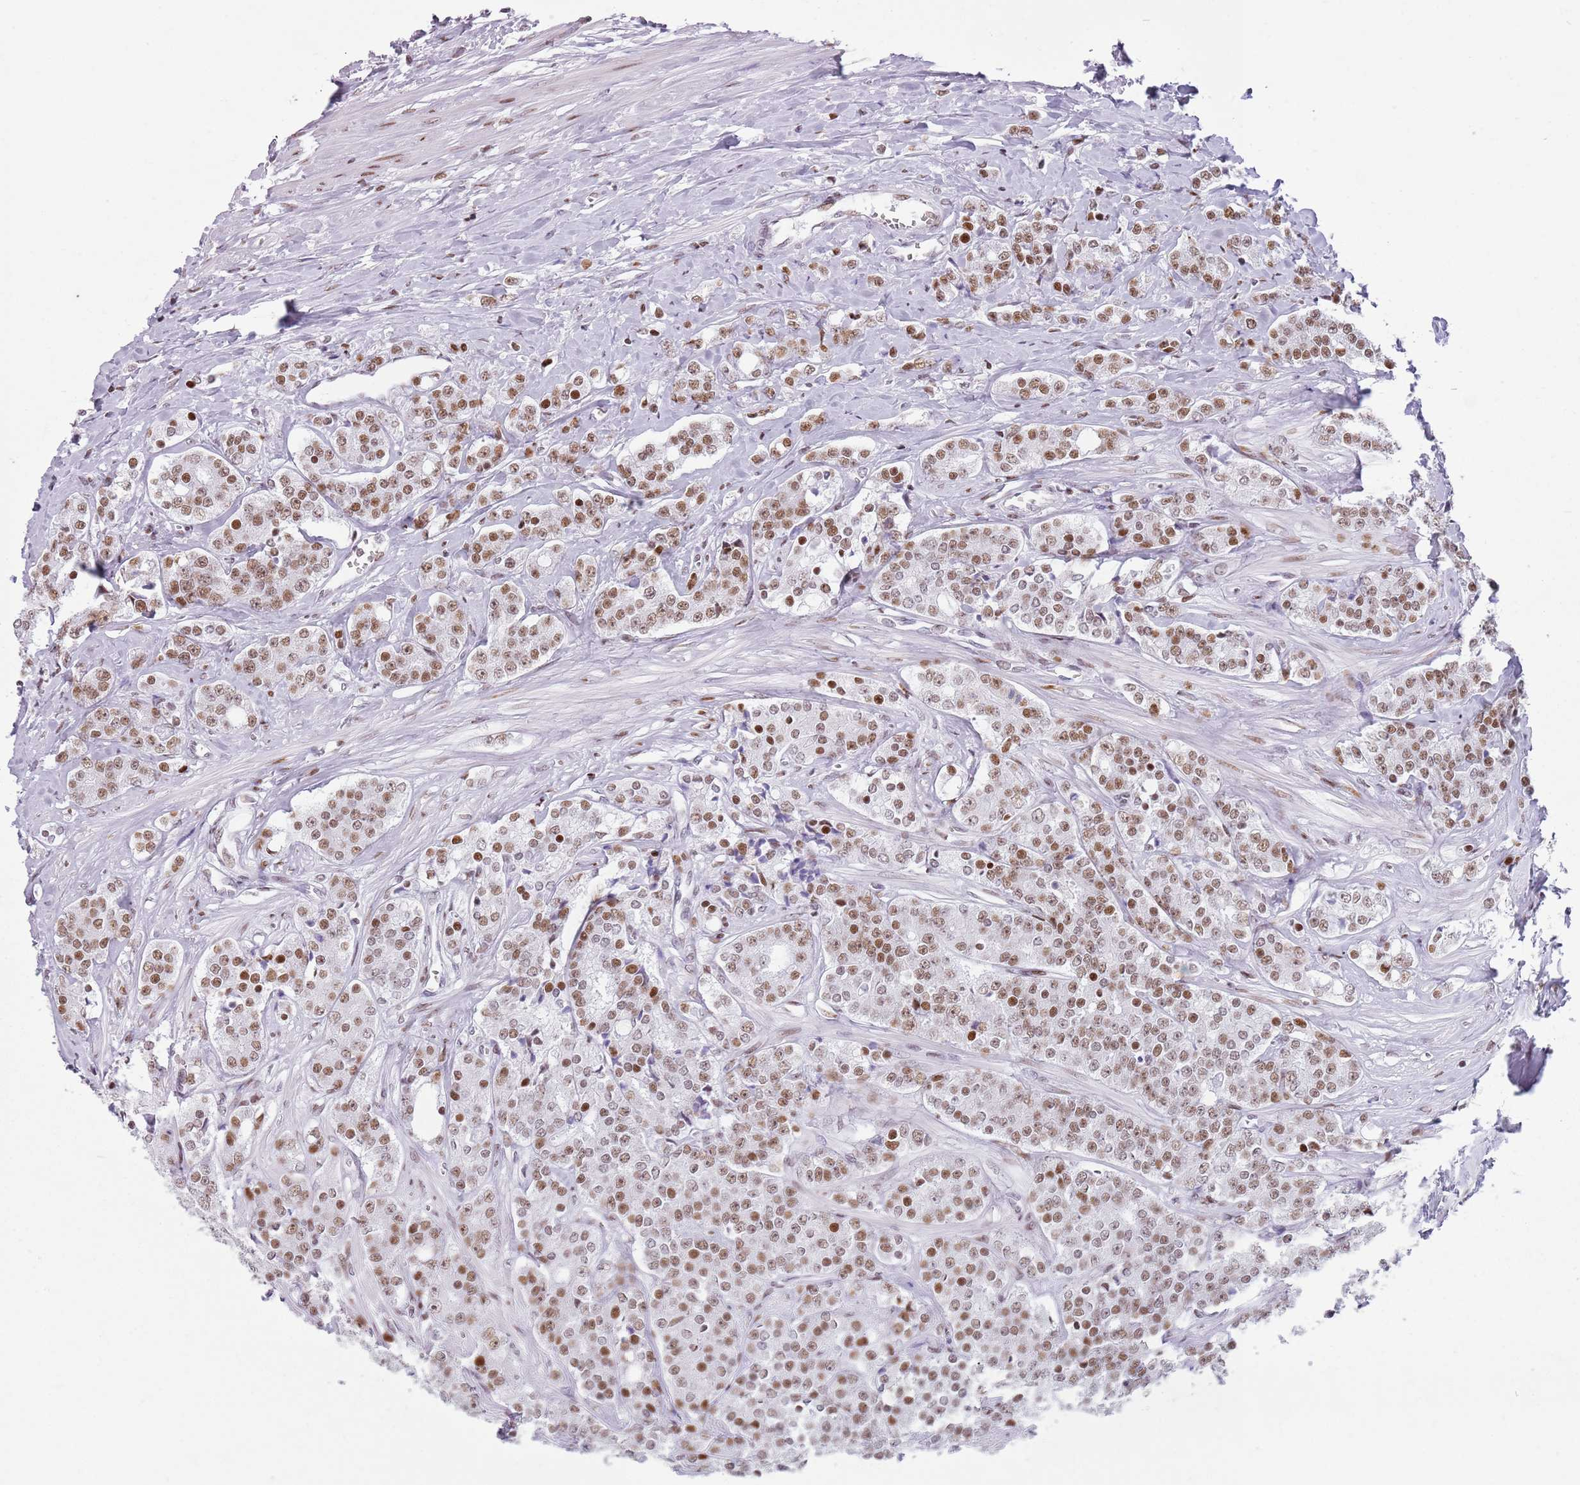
{"staining": {"intensity": "moderate", "quantity": ">75%", "location": "nuclear"}, "tissue": "prostate cancer", "cell_type": "Tumor cells", "image_type": "cancer", "snomed": [{"axis": "morphology", "description": "Adenocarcinoma, High grade"}, {"axis": "topography", "description": "Prostate"}], "caption": "An image of human prostate cancer (high-grade adenocarcinoma) stained for a protein displays moderate nuclear brown staining in tumor cells.", "gene": "FAM104B", "patient": {"sex": "male", "age": 62}}